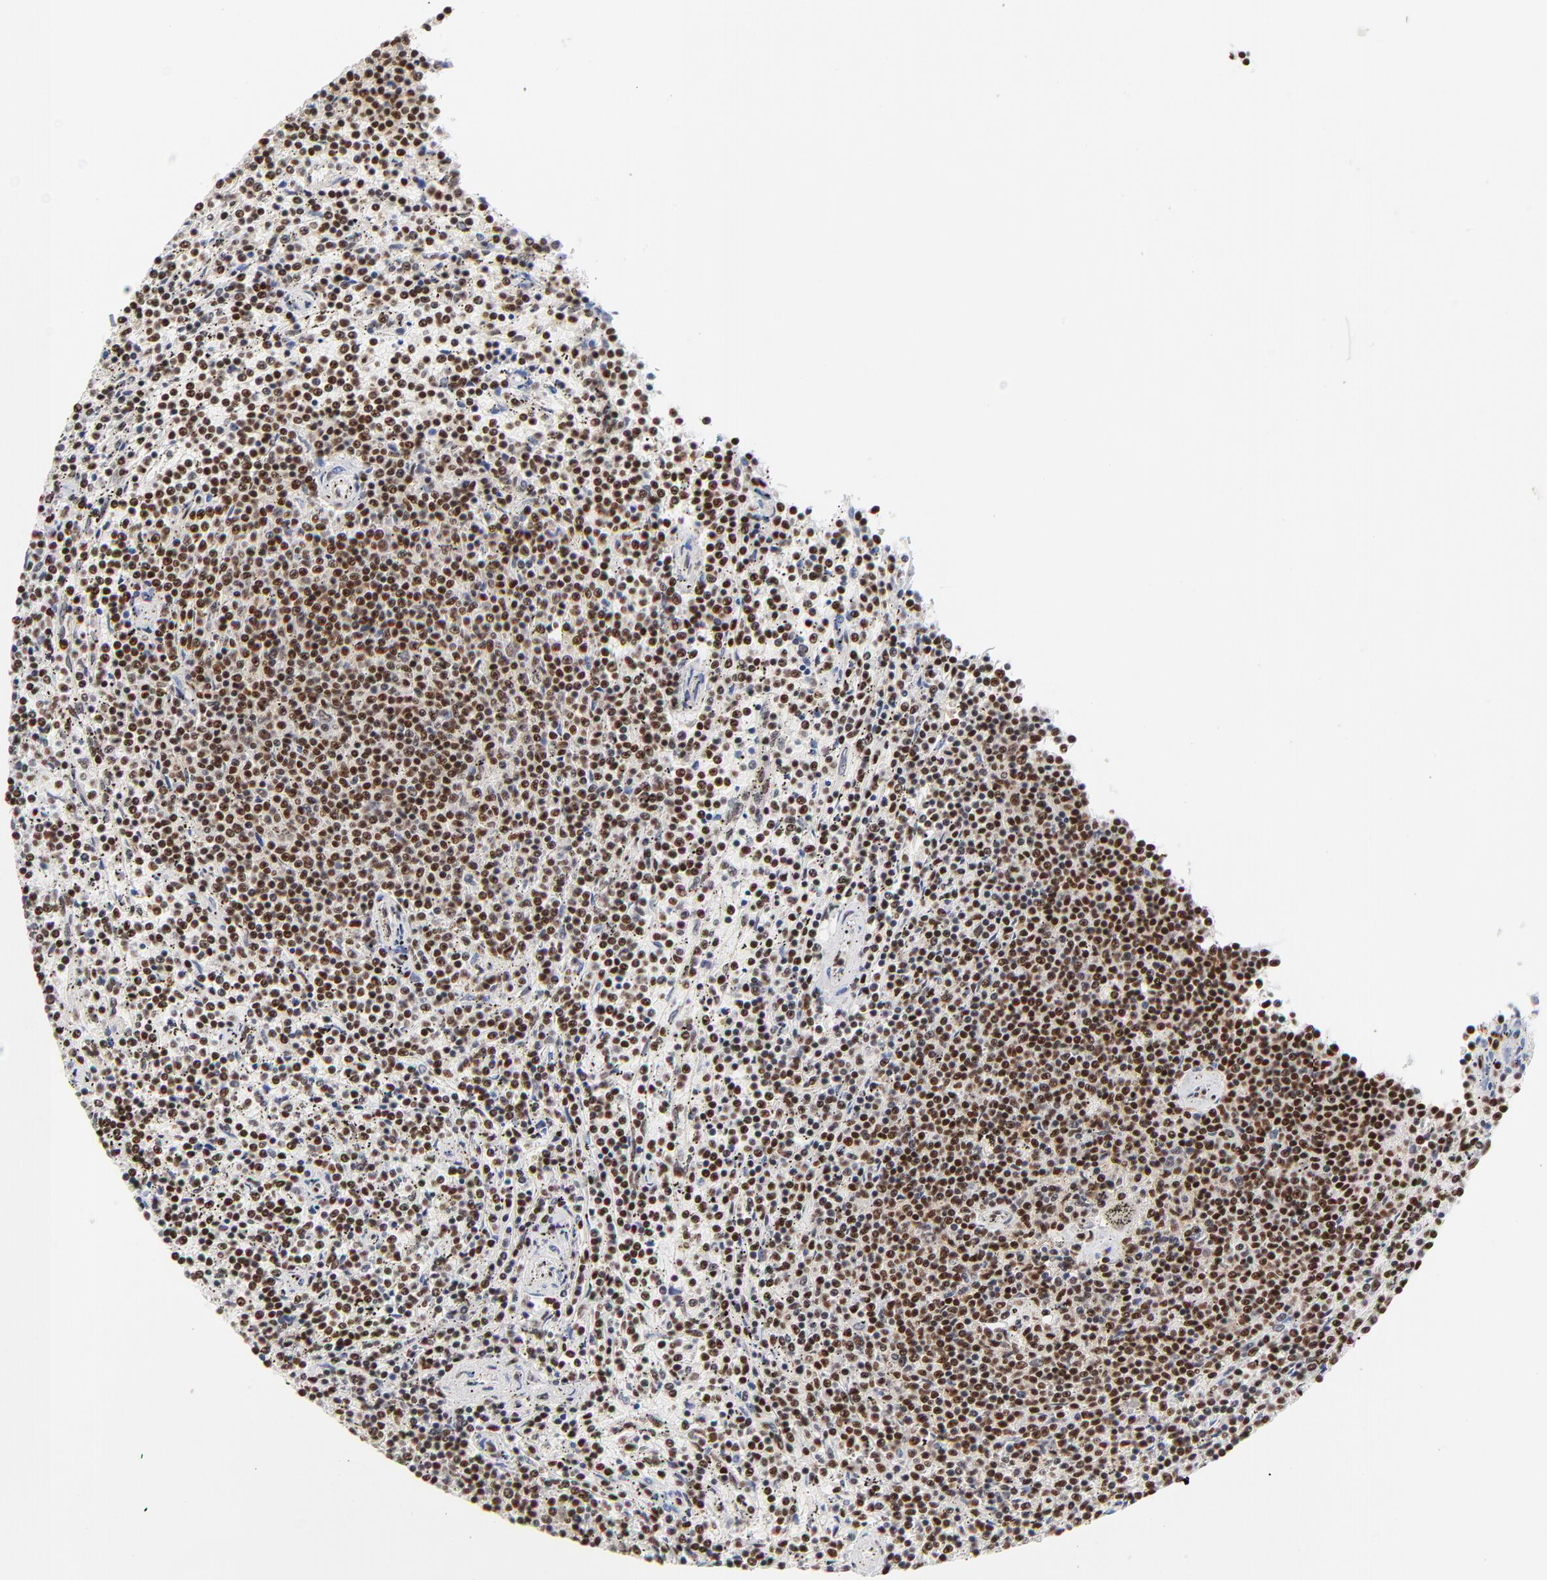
{"staining": {"intensity": "strong", "quantity": ">75%", "location": "nuclear"}, "tissue": "lymphoma", "cell_type": "Tumor cells", "image_type": "cancer", "snomed": [{"axis": "morphology", "description": "Malignant lymphoma, non-Hodgkin's type, Low grade"}, {"axis": "topography", "description": "Spleen"}], "caption": "The histopathology image shows a brown stain indicating the presence of a protein in the nuclear of tumor cells in malignant lymphoma, non-Hodgkin's type (low-grade).", "gene": "CREB1", "patient": {"sex": "female", "age": 50}}